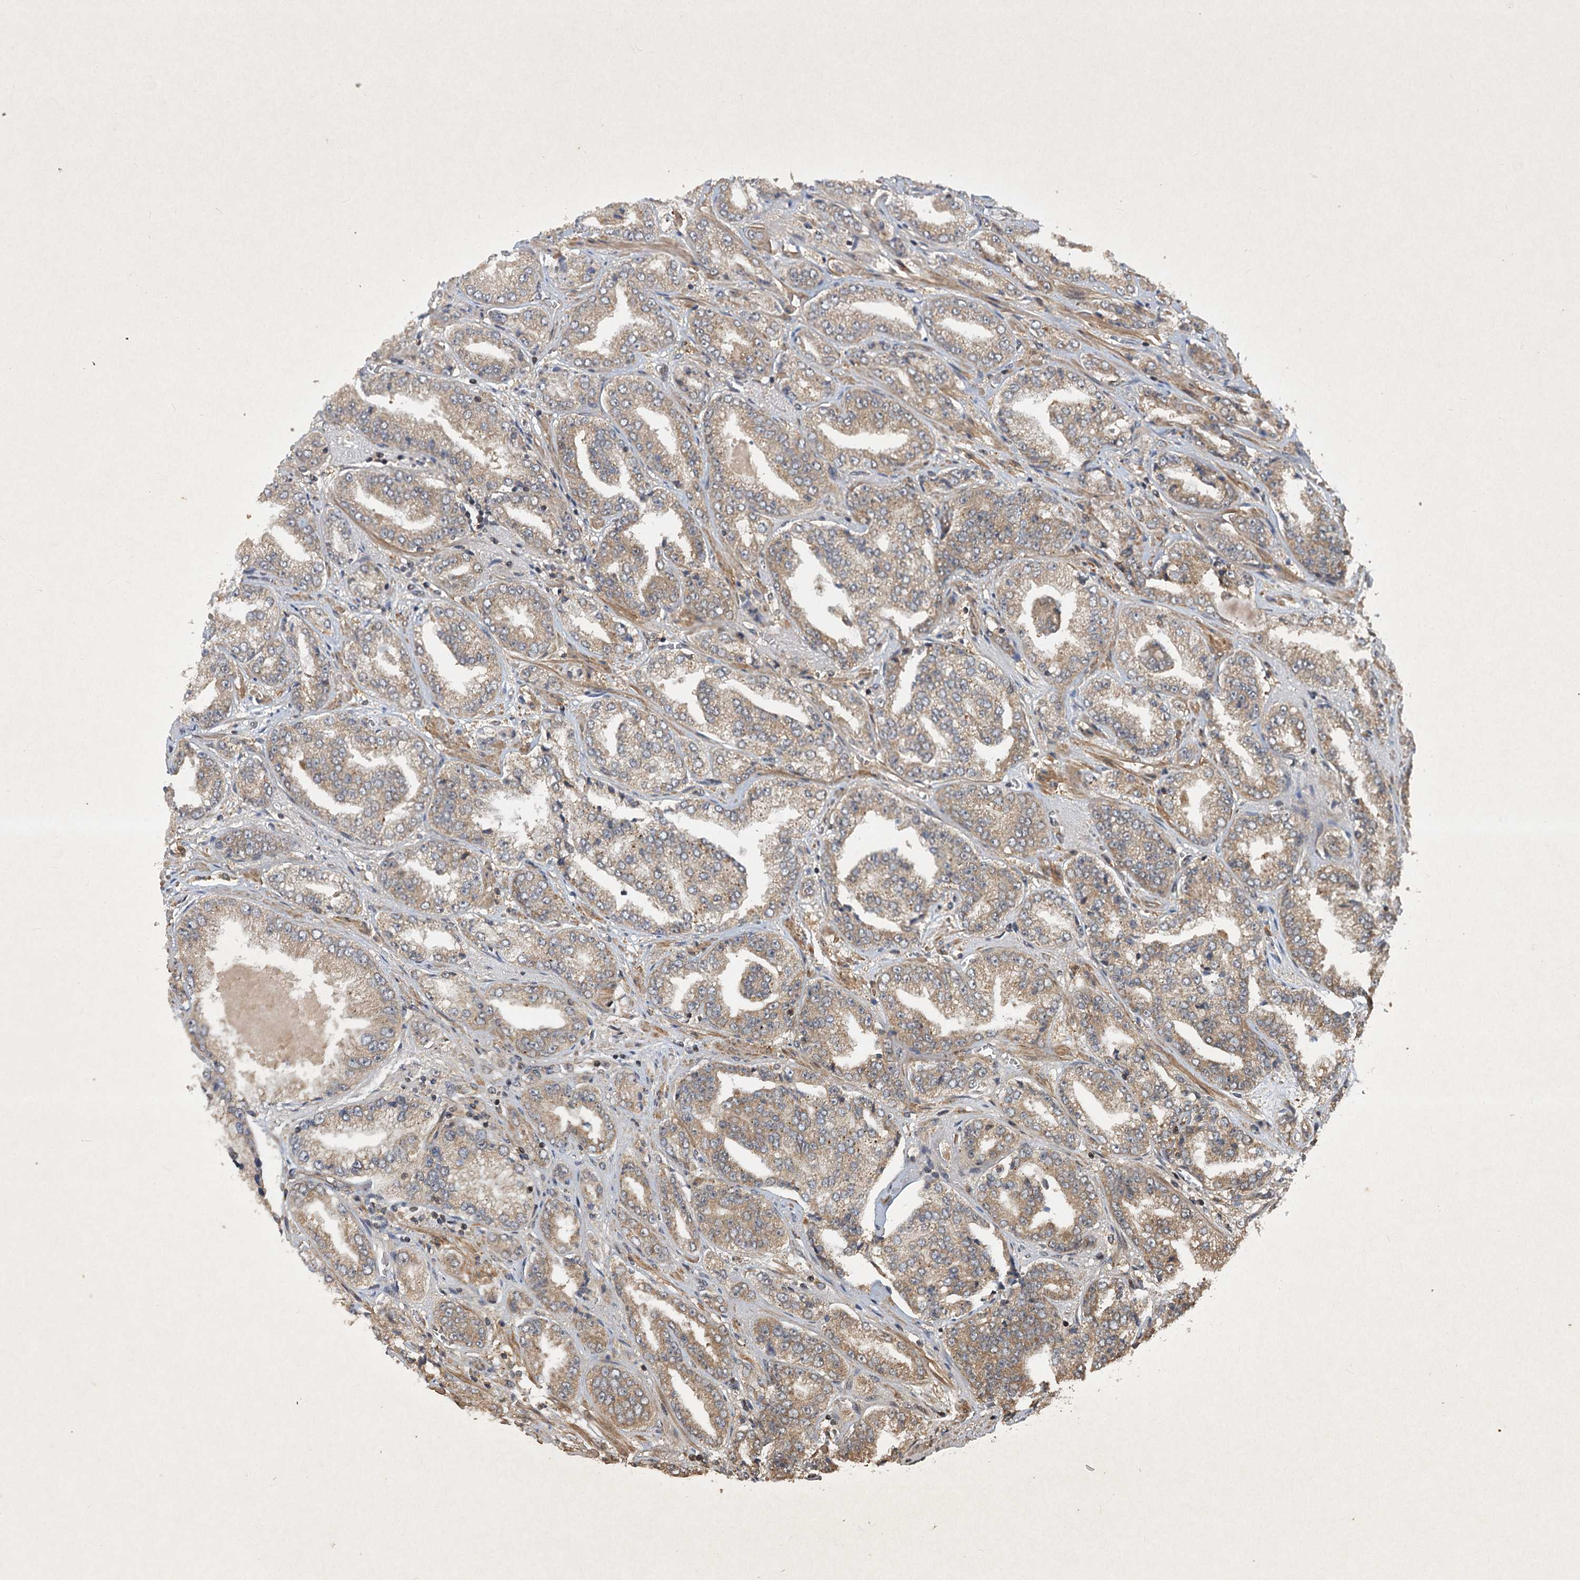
{"staining": {"intensity": "weak", "quantity": ">75%", "location": "cytoplasmic/membranous"}, "tissue": "prostate cancer", "cell_type": "Tumor cells", "image_type": "cancer", "snomed": [{"axis": "morphology", "description": "Adenocarcinoma, High grade"}, {"axis": "topography", "description": "Prostate"}], "caption": "An immunohistochemistry (IHC) photomicrograph of neoplastic tissue is shown. Protein staining in brown highlights weak cytoplasmic/membranous positivity in prostate cancer (high-grade adenocarcinoma) within tumor cells.", "gene": "INSIG2", "patient": {"sex": "male", "age": 71}}